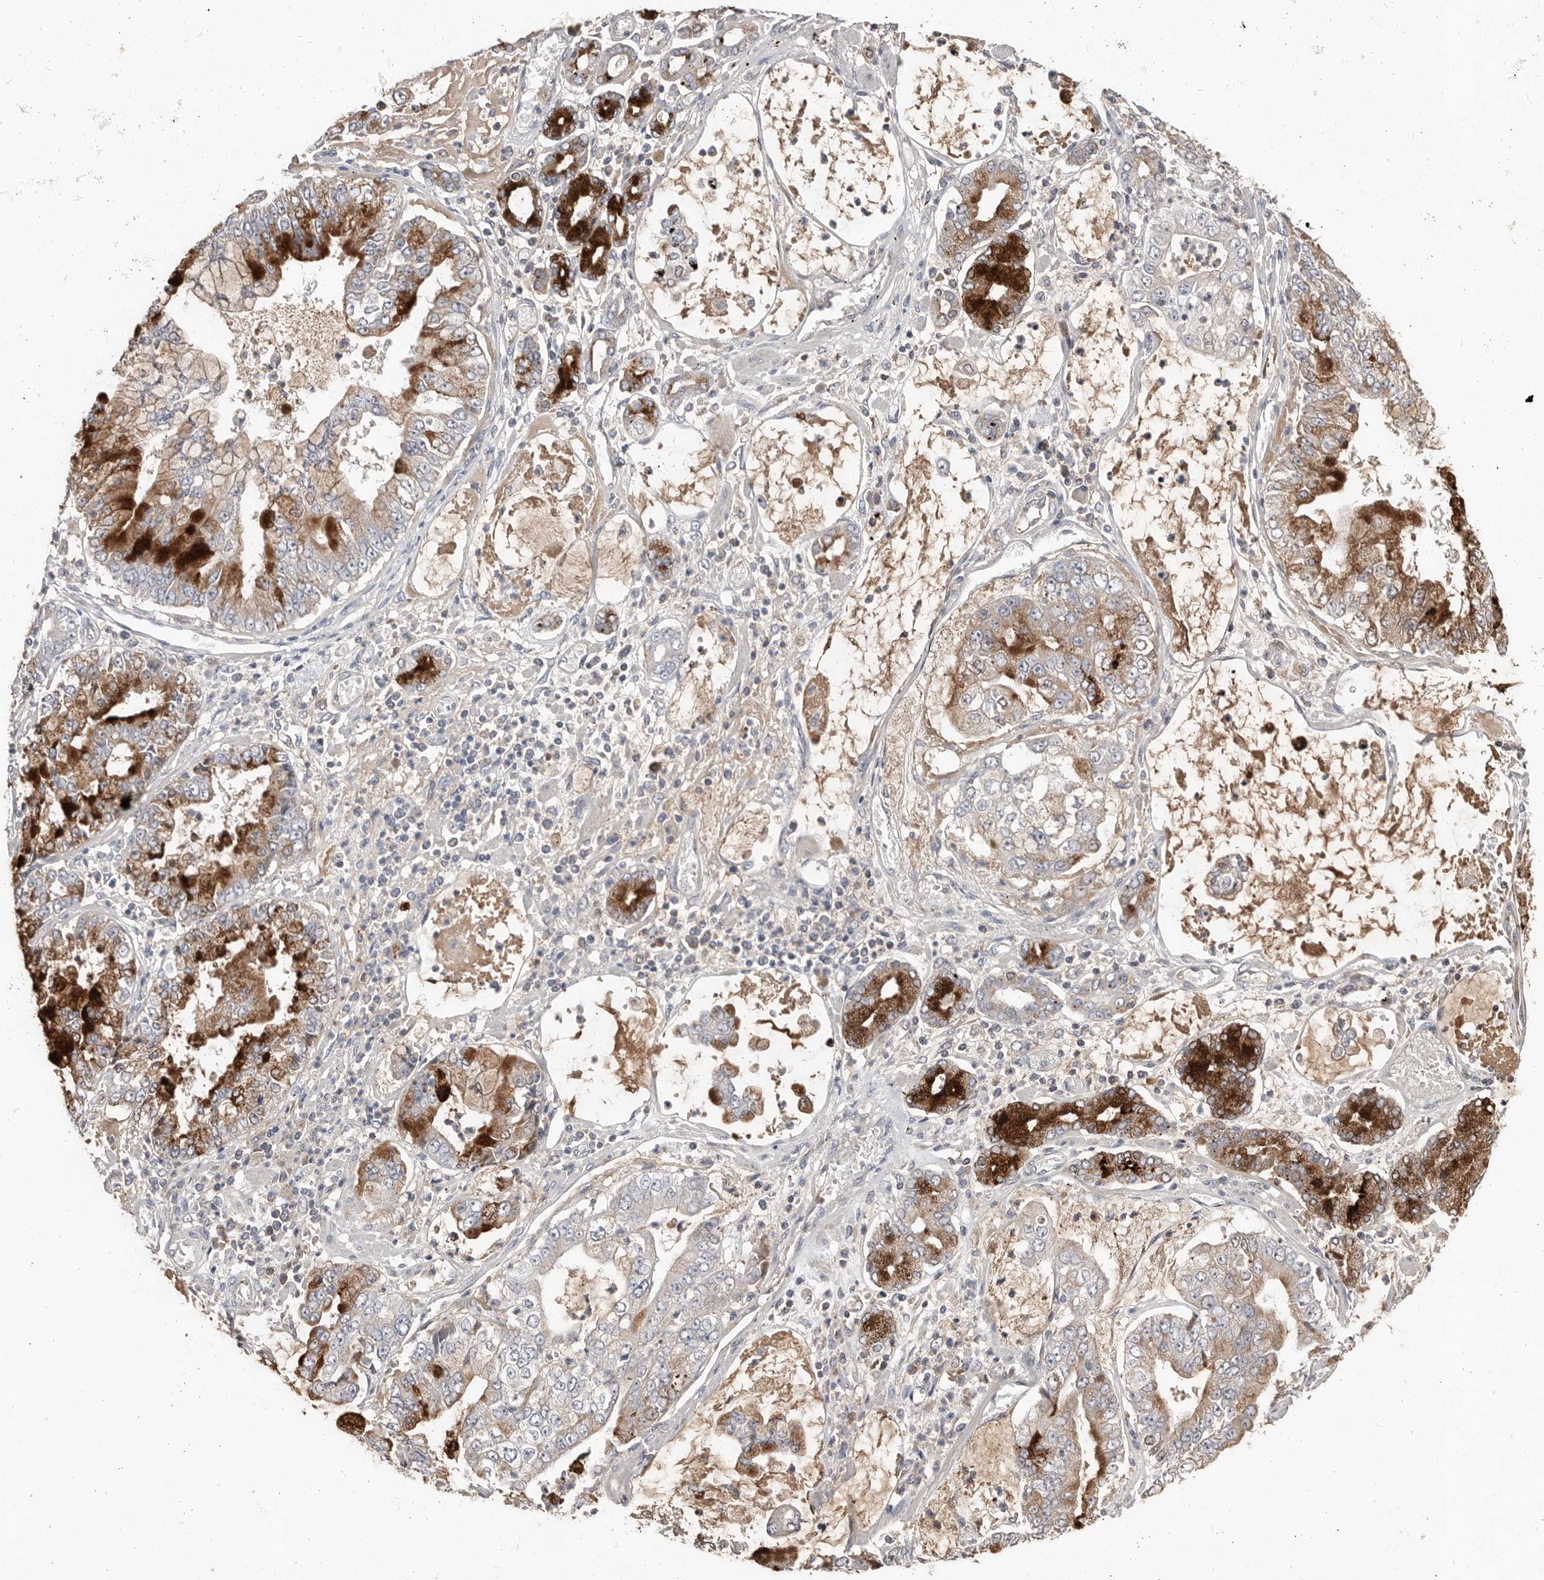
{"staining": {"intensity": "strong", "quantity": "25%-75%", "location": "cytoplasmic/membranous"}, "tissue": "stomach cancer", "cell_type": "Tumor cells", "image_type": "cancer", "snomed": [{"axis": "morphology", "description": "Adenocarcinoma, NOS"}, {"axis": "topography", "description": "Stomach"}], "caption": "Strong cytoplasmic/membranous protein positivity is seen in about 25%-75% of tumor cells in stomach cancer (adenocarcinoma). (IHC, brightfield microscopy, high magnification).", "gene": "SLC39A2", "patient": {"sex": "male", "age": 76}}